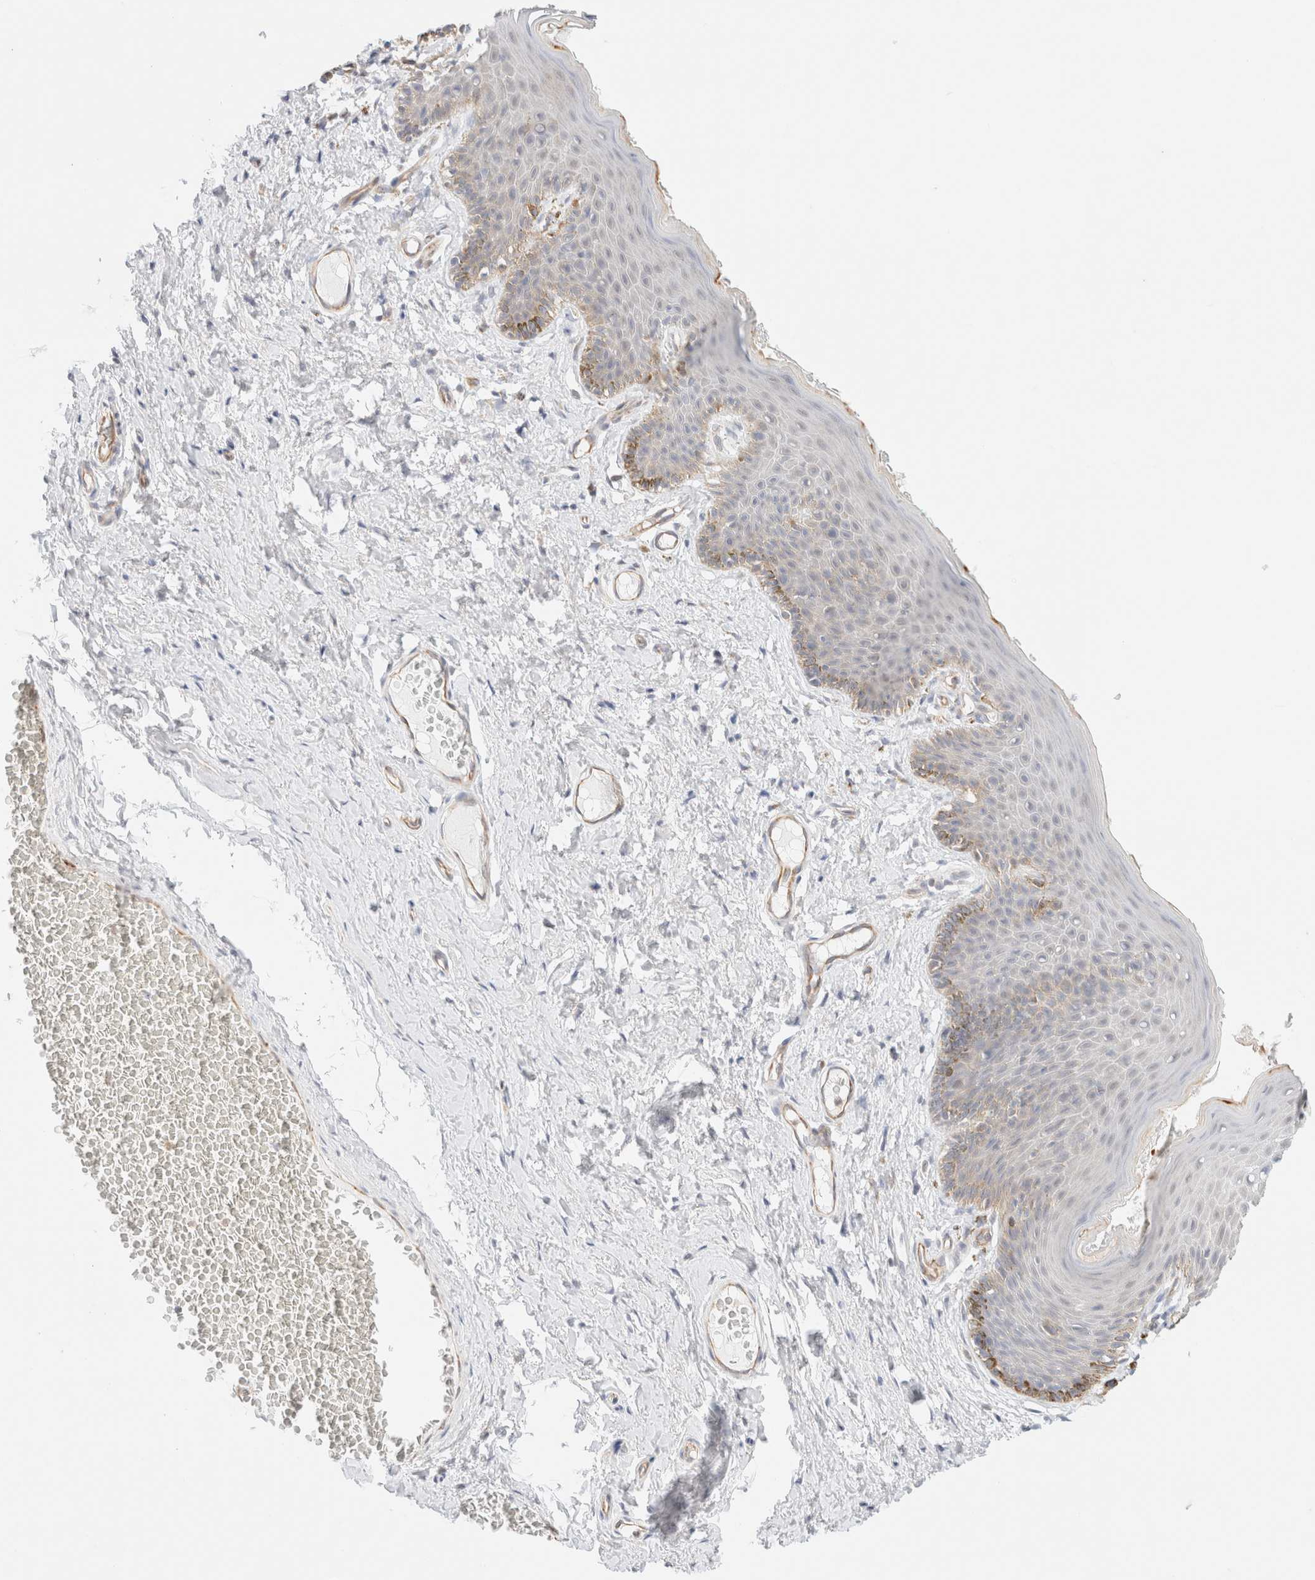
{"staining": {"intensity": "moderate", "quantity": "<25%", "location": "cytoplasmic/membranous"}, "tissue": "skin", "cell_type": "Epidermal cells", "image_type": "normal", "snomed": [{"axis": "morphology", "description": "Normal tissue, NOS"}, {"axis": "topography", "description": "Vulva"}], "caption": "Moderate cytoplasmic/membranous protein positivity is present in approximately <25% of epidermal cells in skin.", "gene": "UNC13B", "patient": {"sex": "female", "age": 66}}